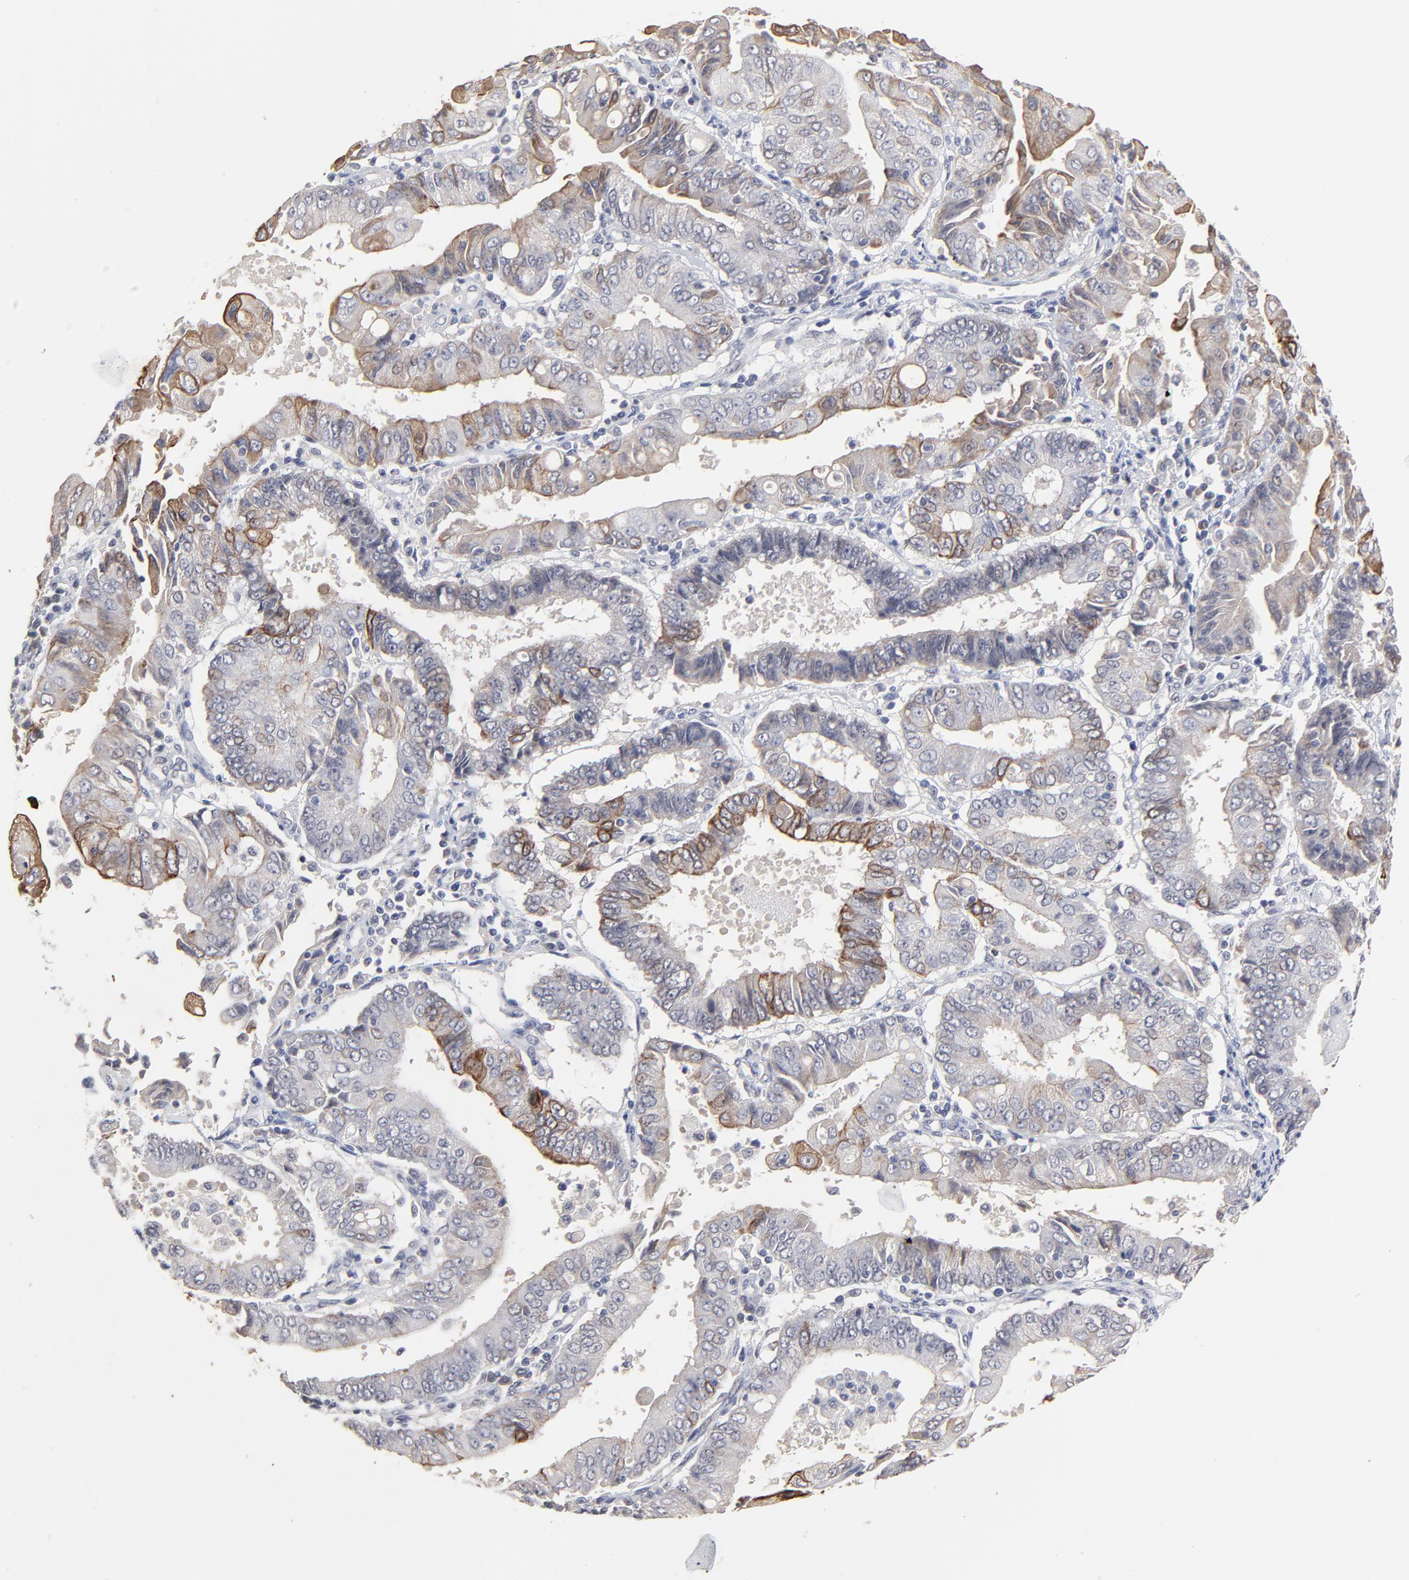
{"staining": {"intensity": "strong", "quantity": "<25%", "location": "cytoplasmic/membranous"}, "tissue": "endometrial cancer", "cell_type": "Tumor cells", "image_type": "cancer", "snomed": [{"axis": "morphology", "description": "Adenocarcinoma, NOS"}, {"axis": "topography", "description": "Endometrium"}], "caption": "This is a photomicrograph of immunohistochemistry (IHC) staining of adenocarcinoma (endometrial), which shows strong staining in the cytoplasmic/membranous of tumor cells.", "gene": "FAM199X", "patient": {"sex": "female", "age": 75}}